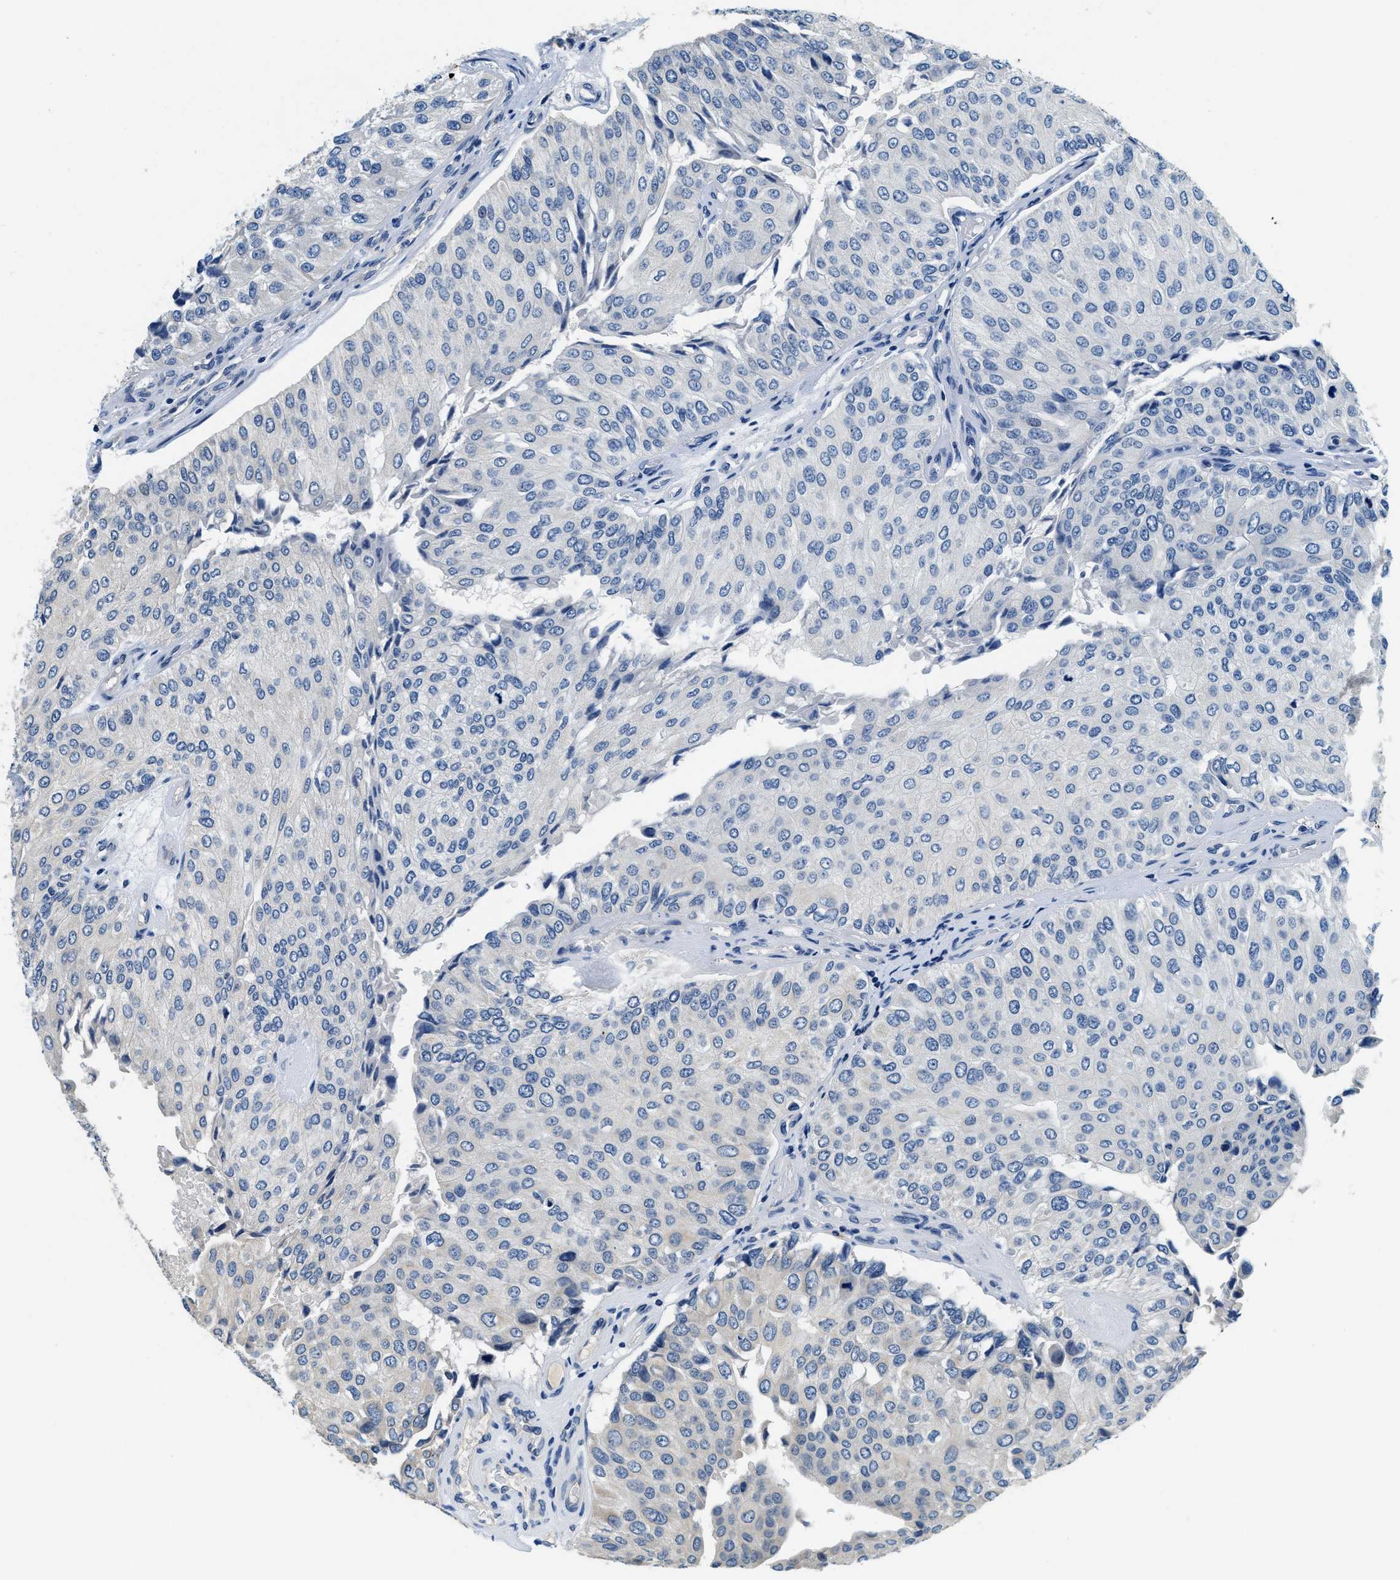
{"staining": {"intensity": "negative", "quantity": "none", "location": "none"}, "tissue": "urothelial cancer", "cell_type": "Tumor cells", "image_type": "cancer", "snomed": [{"axis": "morphology", "description": "Urothelial carcinoma, High grade"}, {"axis": "topography", "description": "Kidney"}, {"axis": "topography", "description": "Urinary bladder"}], "caption": "This is a histopathology image of immunohistochemistry staining of high-grade urothelial carcinoma, which shows no expression in tumor cells.", "gene": "ALDH3A2", "patient": {"sex": "male", "age": 77}}